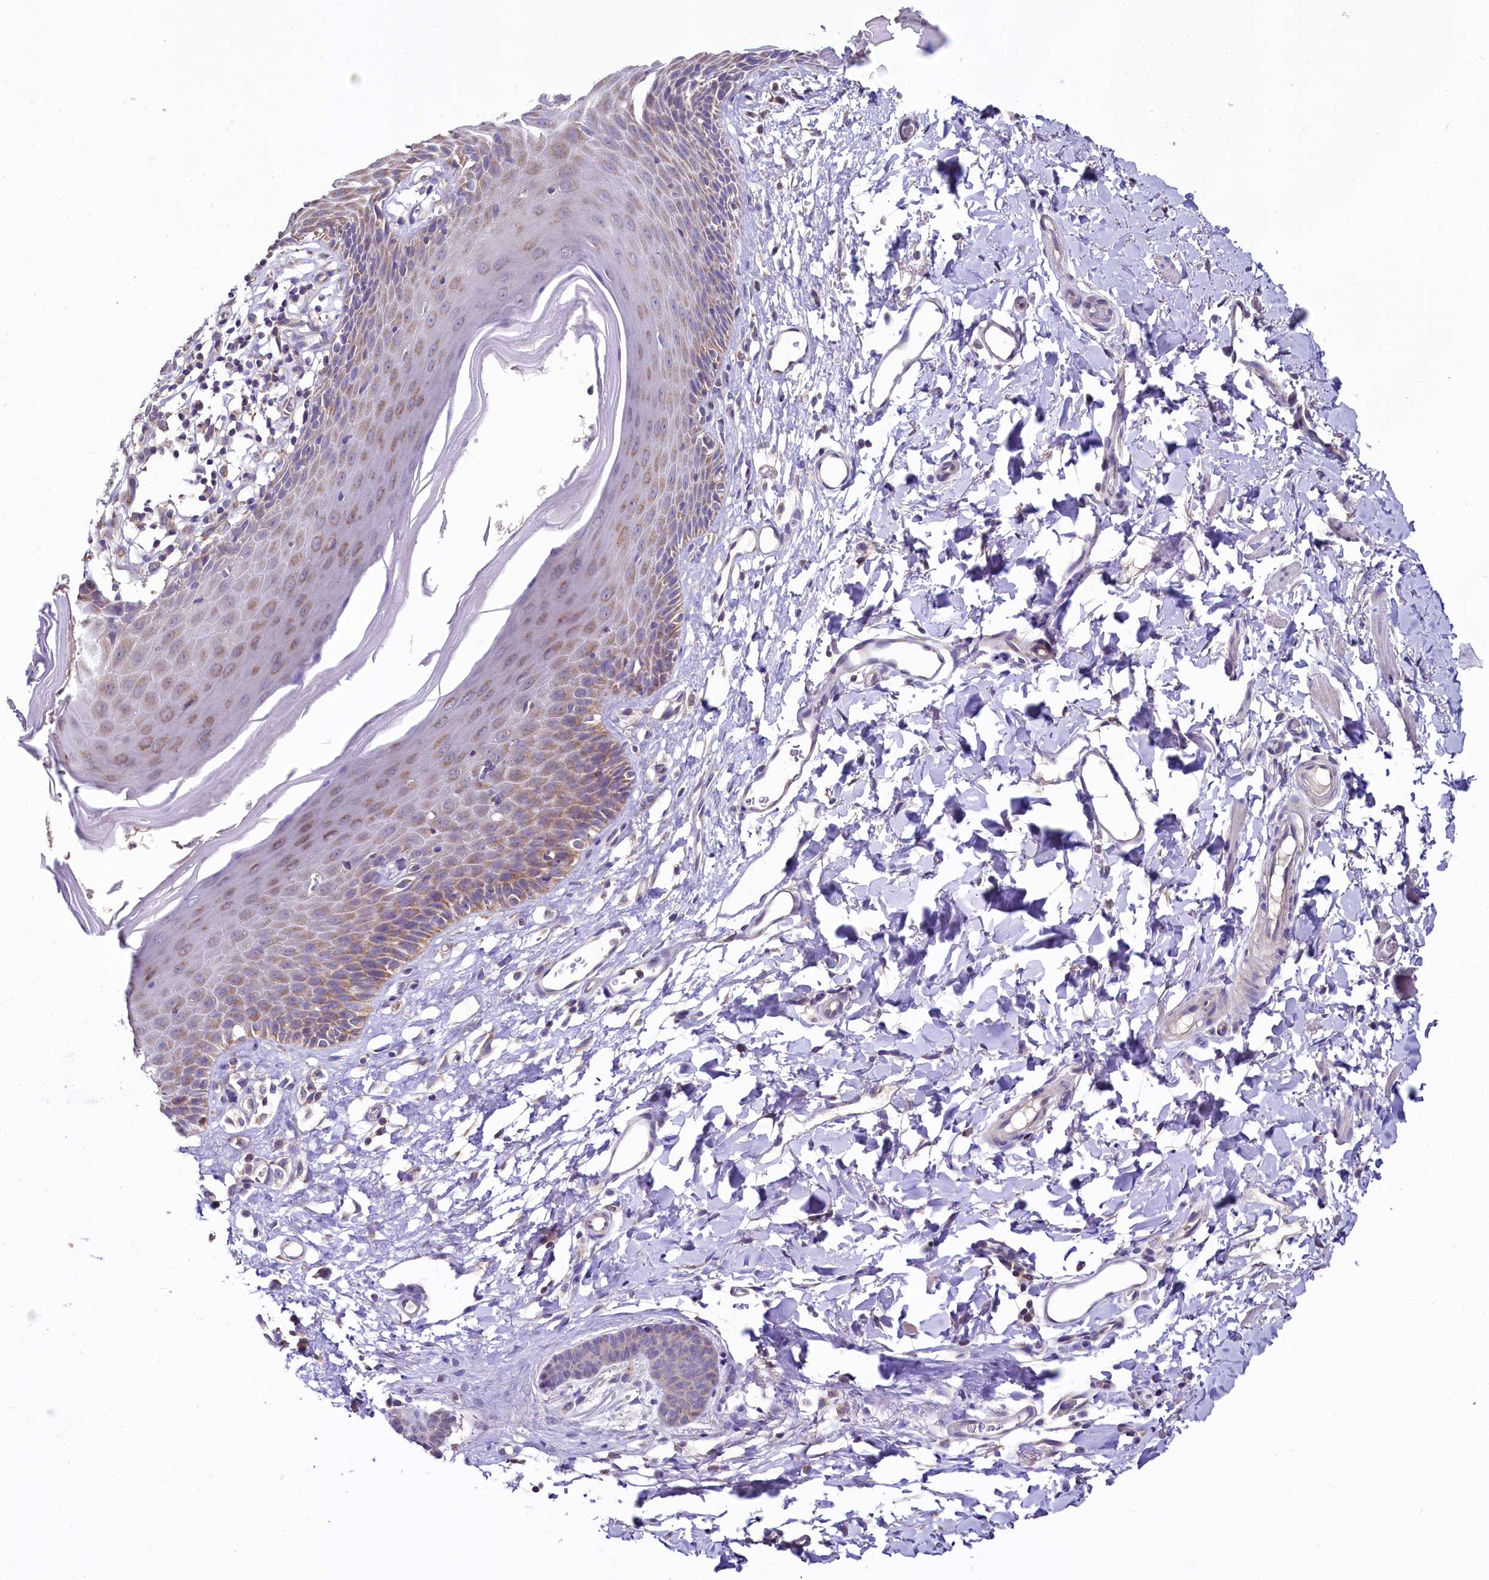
{"staining": {"intensity": "moderate", "quantity": "25%-75%", "location": "cytoplasmic/membranous"}, "tissue": "skin", "cell_type": "Epidermal cells", "image_type": "normal", "snomed": [{"axis": "morphology", "description": "Normal tissue, NOS"}, {"axis": "topography", "description": "Vulva"}], "caption": "This is an image of immunohistochemistry staining of normal skin, which shows moderate staining in the cytoplasmic/membranous of epidermal cells.", "gene": "MRPL57", "patient": {"sex": "female", "age": 68}}